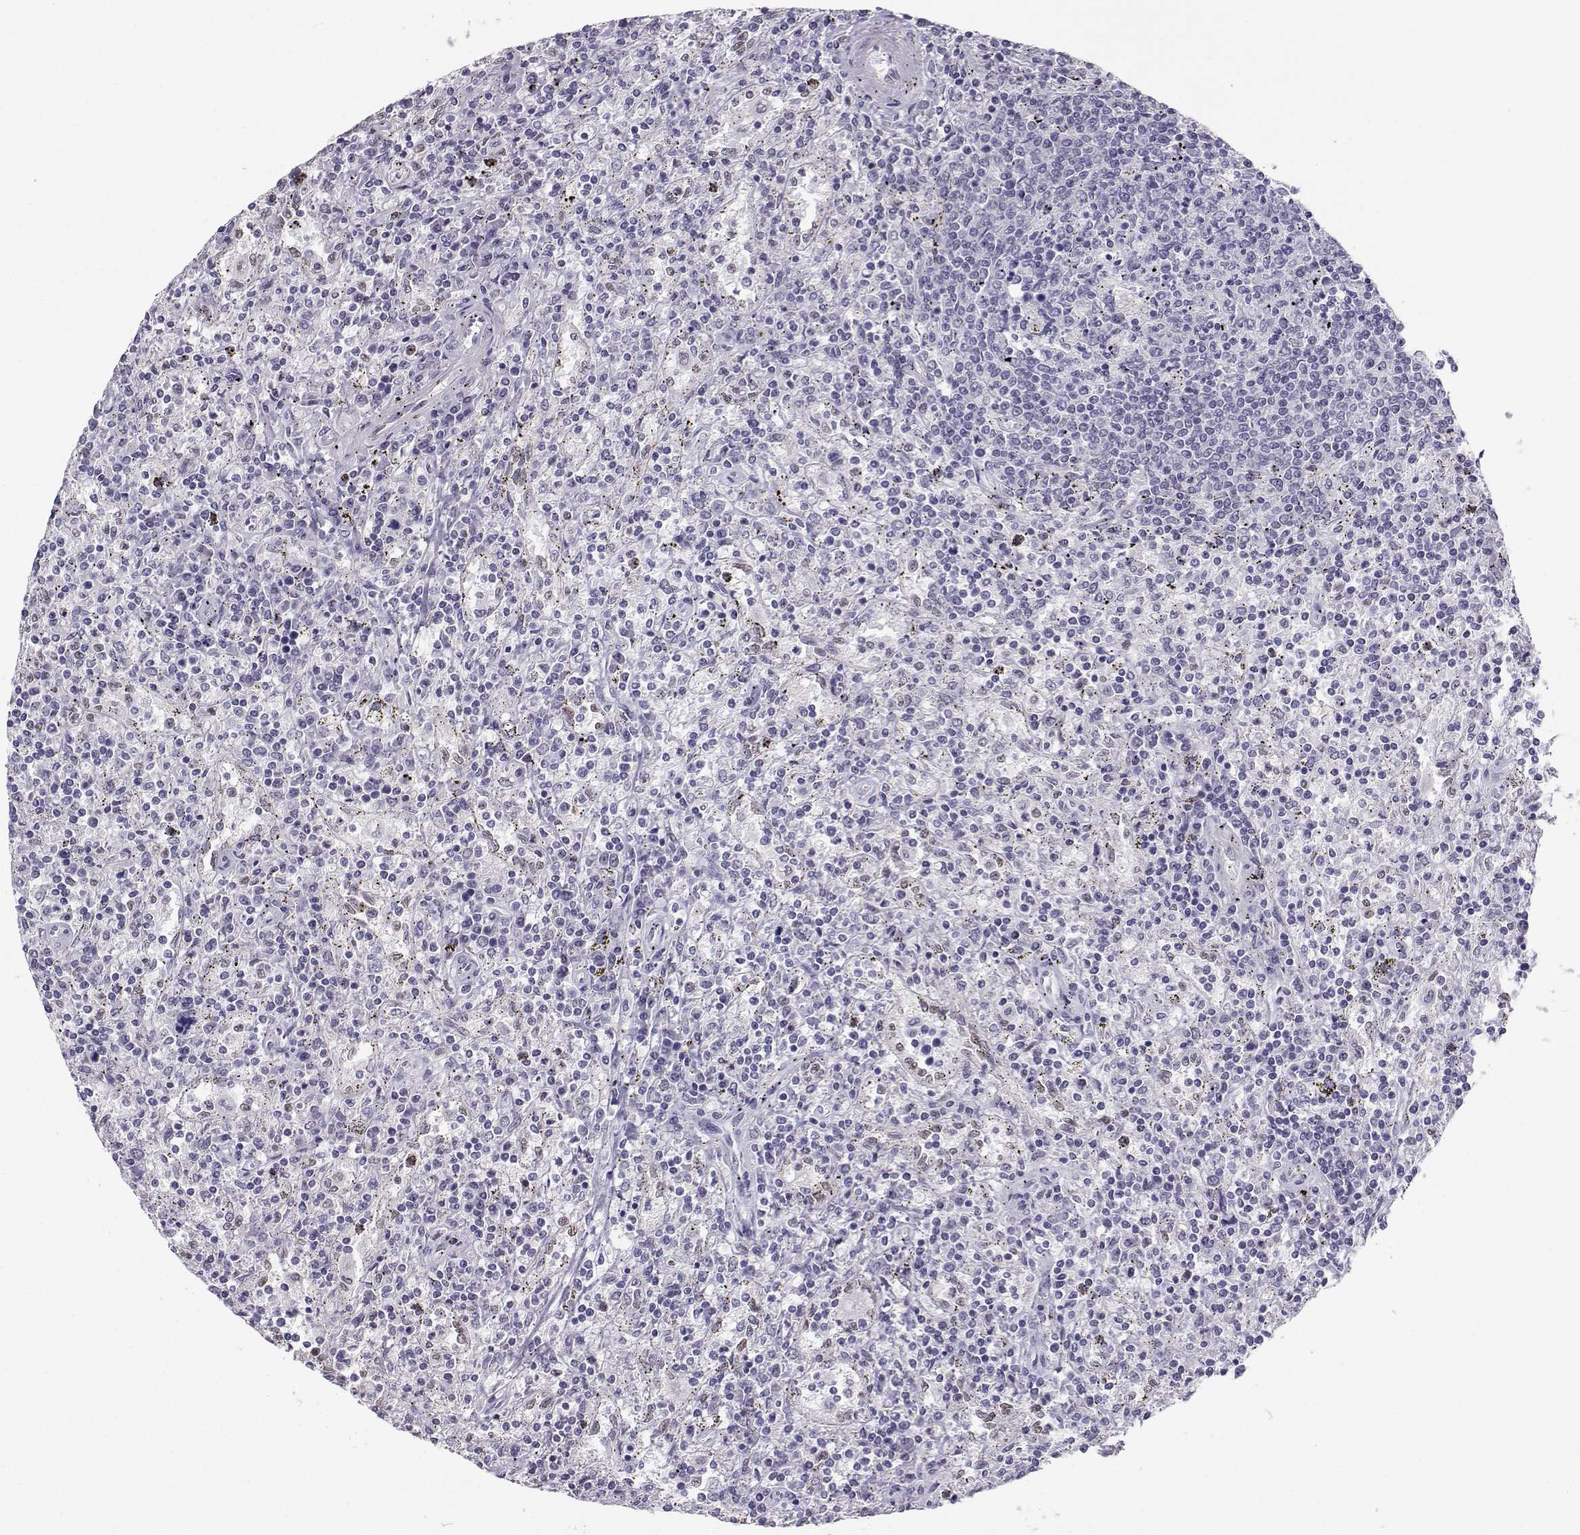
{"staining": {"intensity": "negative", "quantity": "none", "location": "none"}, "tissue": "lymphoma", "cell_type": "Tumor cells", "image_type": "cancer", "snomed": [{"axis": "morphology", "description": "Malignant lymphoma, non-Hodgkin's type, Low grade"}, {"axis": "topography", "description": "Spleen"}], "caption": "DAB (3,3'-diaminobenzidine) immunohistochemical staining of lymphoma reveals no significant expression in tumor cells.", "gene": "TEDC2", "patient": {"sex": "male", "age": 62}}